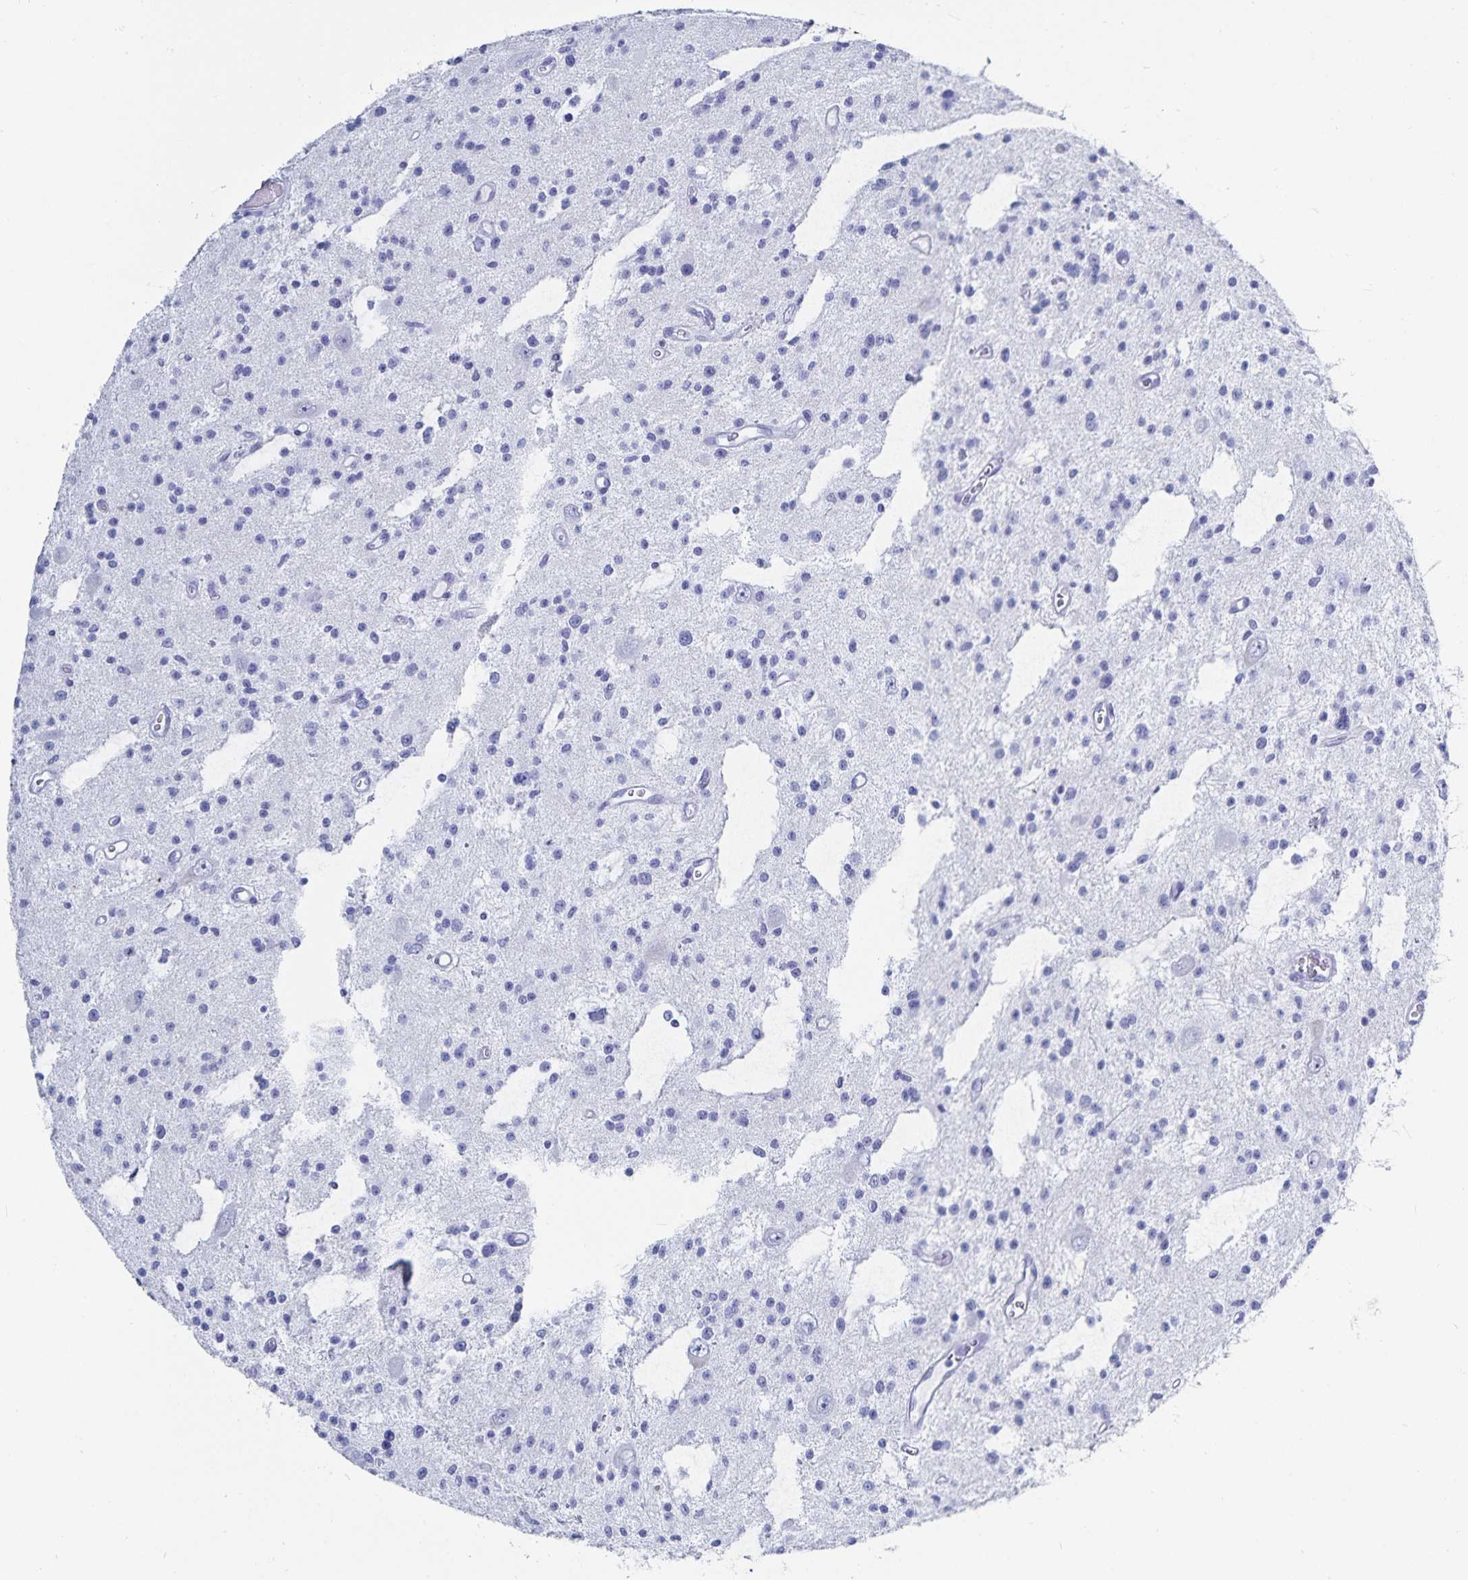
{"staining": {"intensity": "negative", "quantity": "none", "location": "none"}, "tissue": "glioma", "cell_type": "Tumor cells", "image_type": "cancer", "snomed": [{"axis": "morphology", "description": "Glioma, malignant, Low grade"}, {"axis": "topography", "description": "Brain"}], "caption": "The immunohistochemistry photomicrograph has no significant positivity in tumor cells of glioma tissue. Nuclei are stained in blue.", "gene": "C19orf73", "patient": {"sex": "male", "age": 43}}